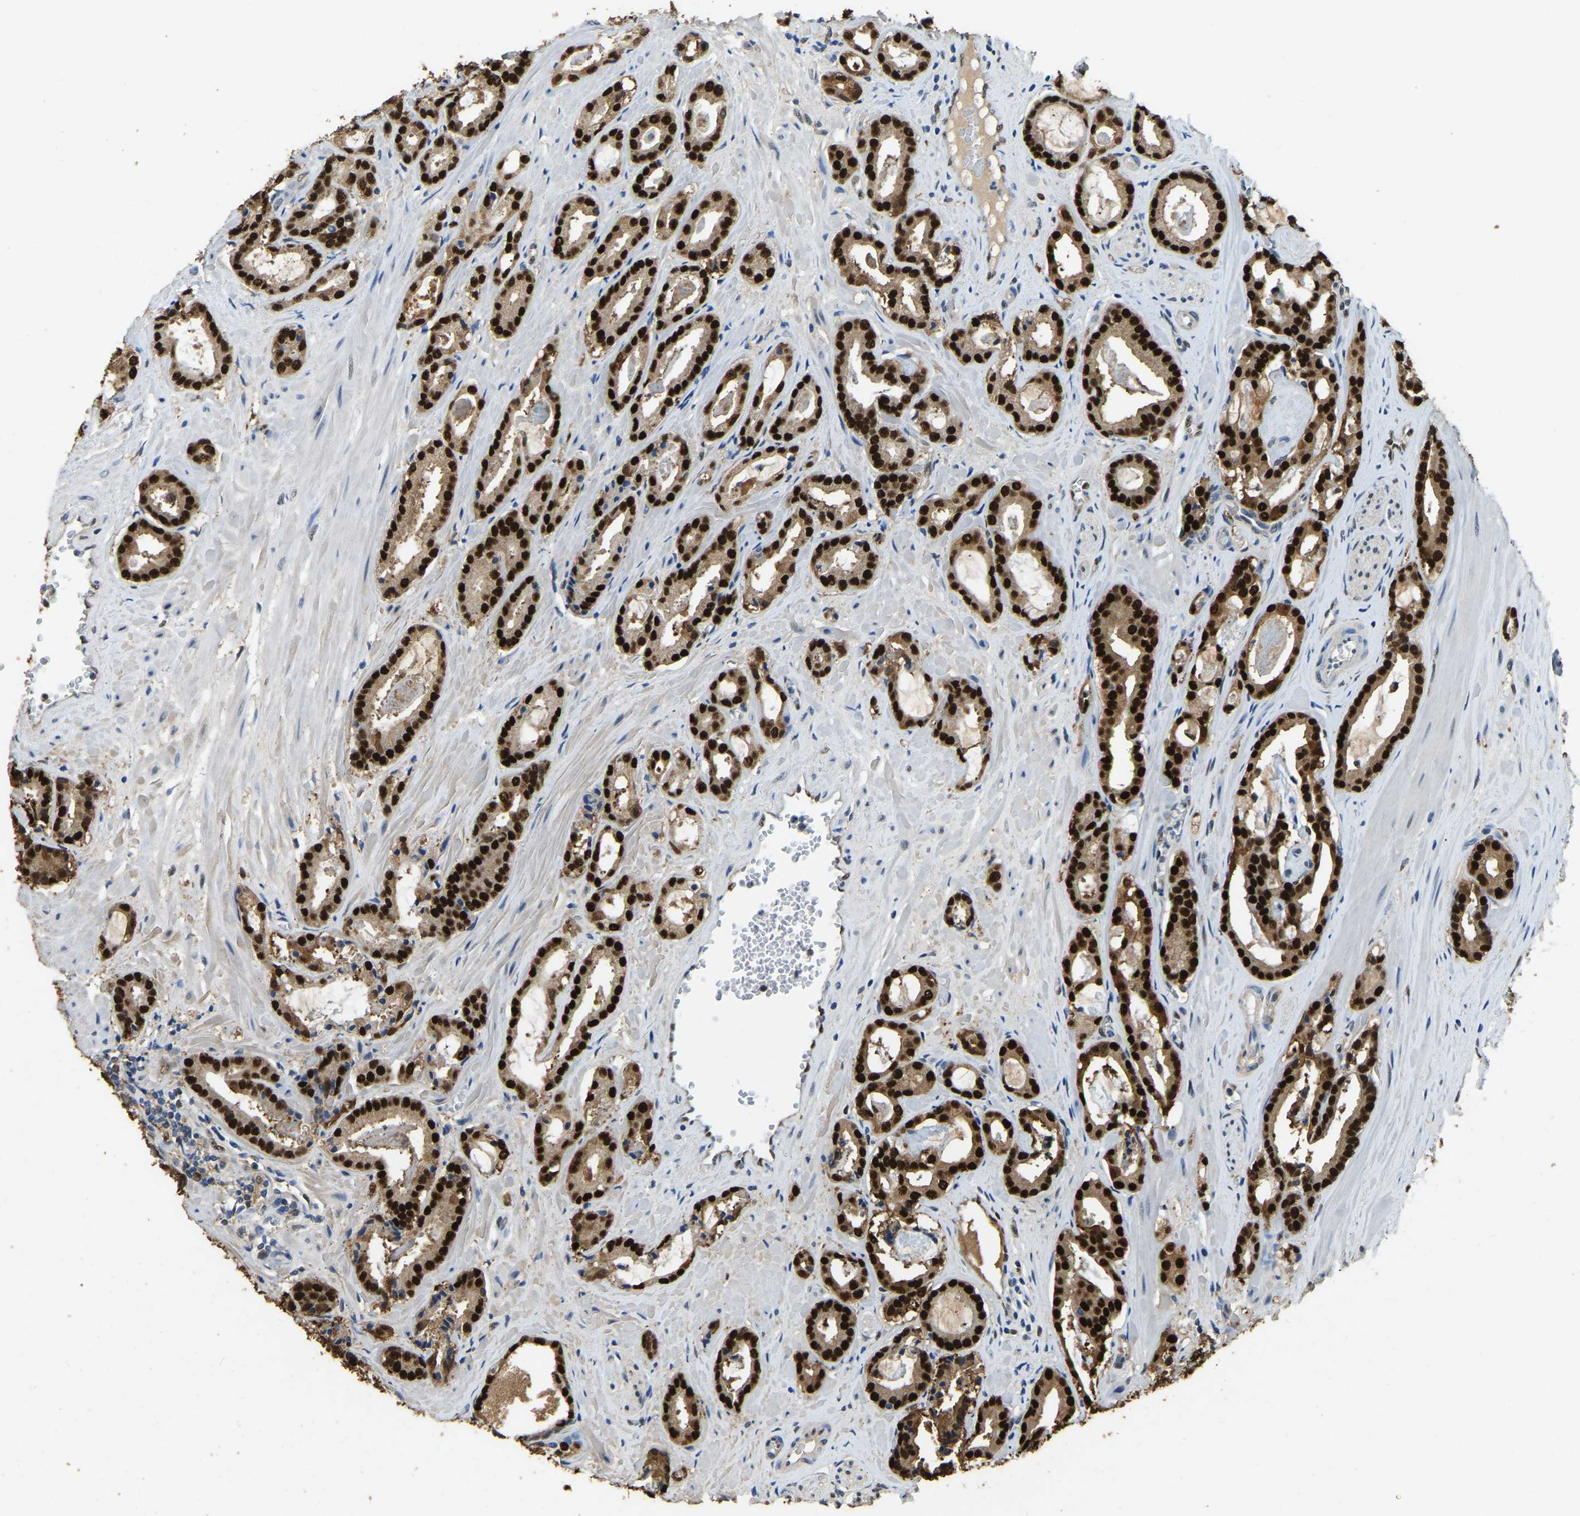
{"staining": {"intensity": "strong", "quantity": ">75%", "location": "cytoplasmic/membranous,nuclear"}, "tissue": "prostate cancer", "cell_type": "Tumor cells", "image_type": "cancer", "snomed": [{"axis": "morphology", "description": "Adenocarcinoma, Low grade"}, {"axis": "topography", "description": "Prostate"}], "caption": "Strong cytoplasmic/membranous and nuclear positivity is appreciated in about >75% of tumor cells in adenocarcinoma (low-grade) (prostate).", "gene": "NANS", "patient": {"sex": "male", "age": 53}}